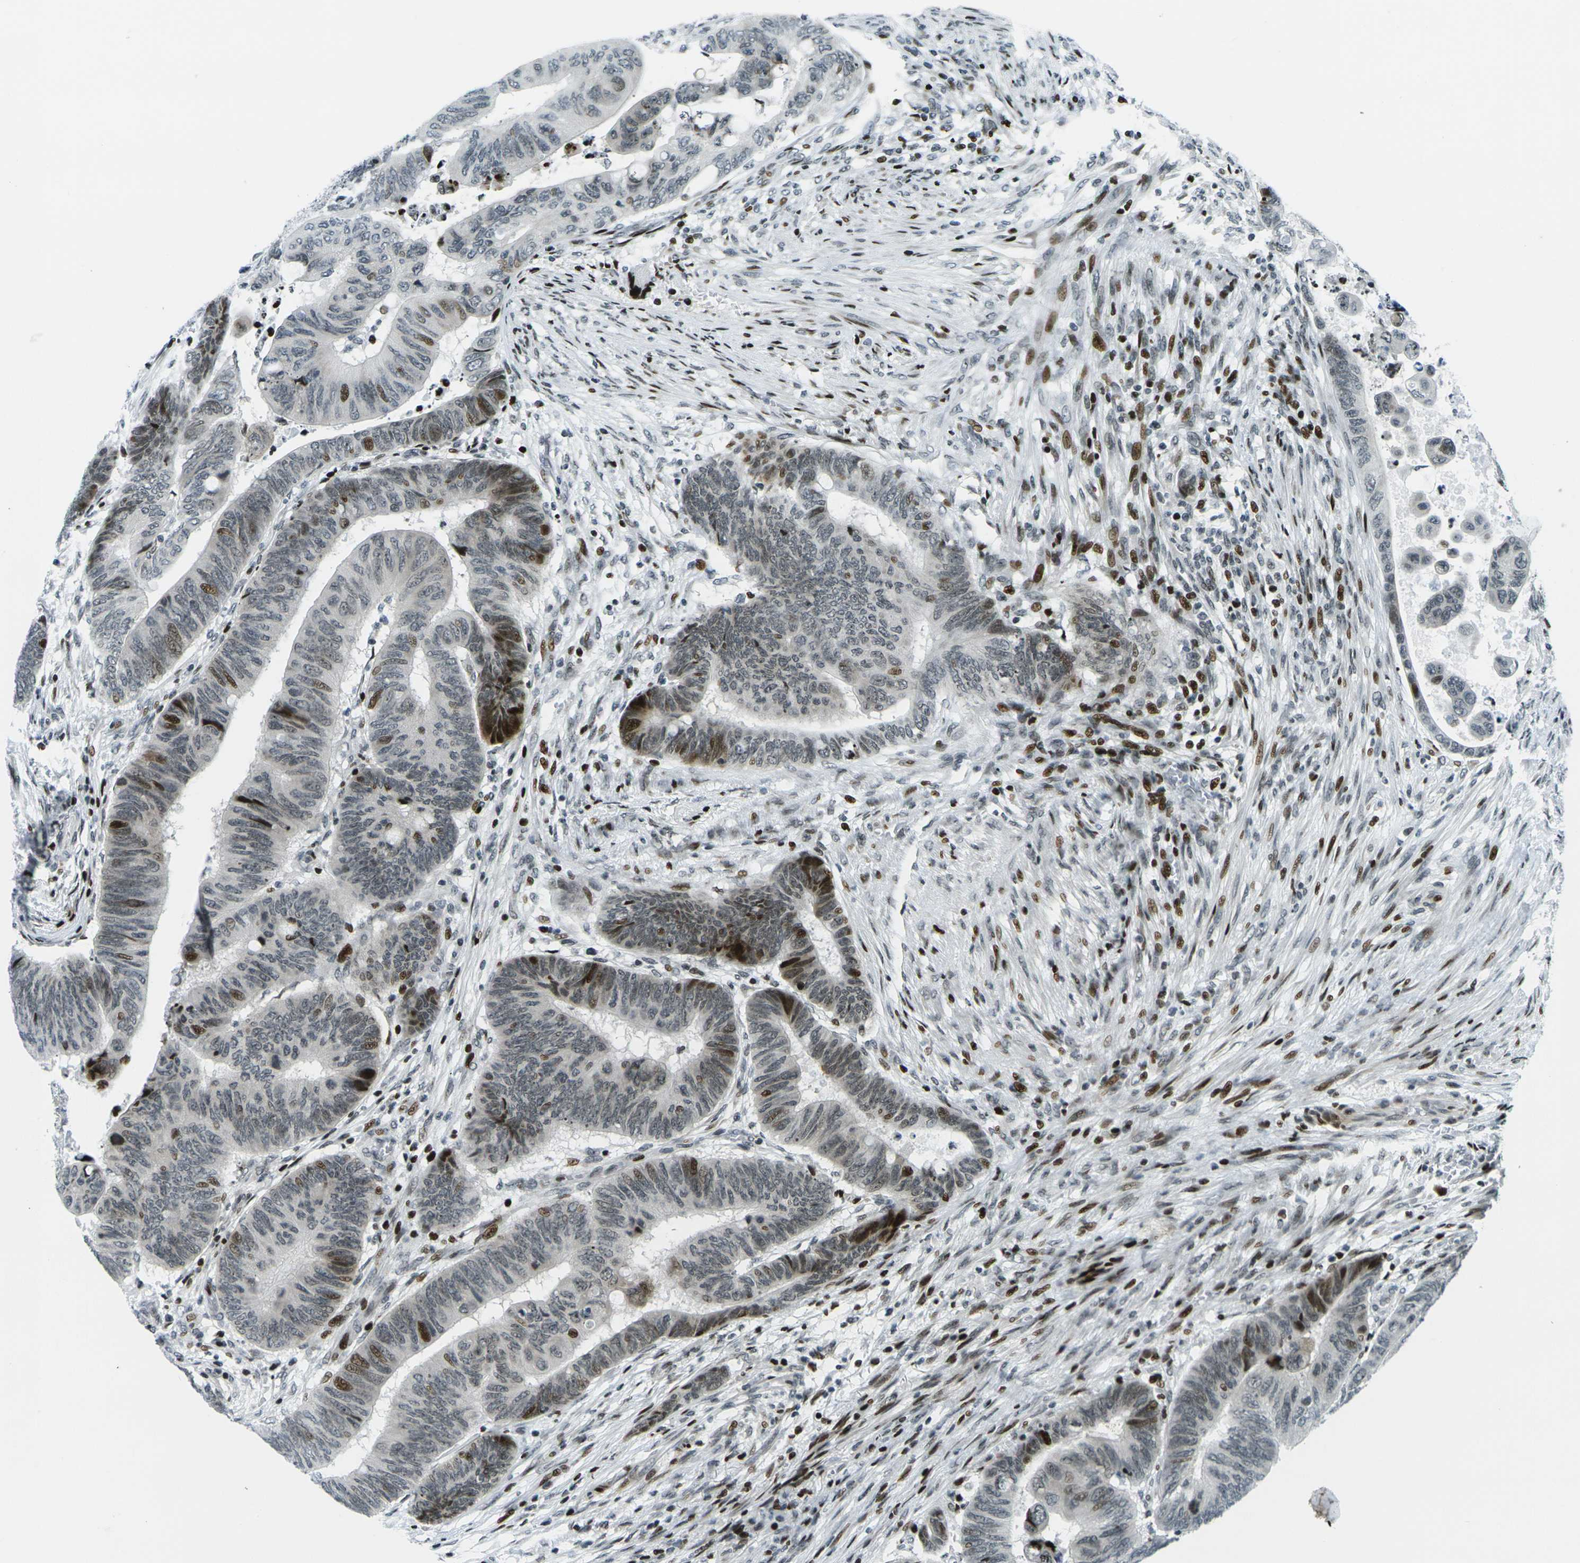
{"staining": {"intensity": "strong", "quantity": "<25%", "location": "nuclear"}, "tissue": "colorectal cancer", "cell_type": "Tumor cells", "image_type": "cancer", "snomed": [{"axis": "morphology", "description": "Normal tissue, NOS"}, {"axis": "morphology", "description": "Adenocarcinoma, NOS"}, {"axis": "topography", "description": "Rectum"}, {"axis": "topography", "description": "Peripheral nerve tissue"}], "caption": "This micrograph shows IHC staining of adenocarcinoma (colorectal), with medium strong nuclear expression in about <25% of tumor cells.", "gene": "H3-3A", "patient": {"sex": "male", "age": 92}}